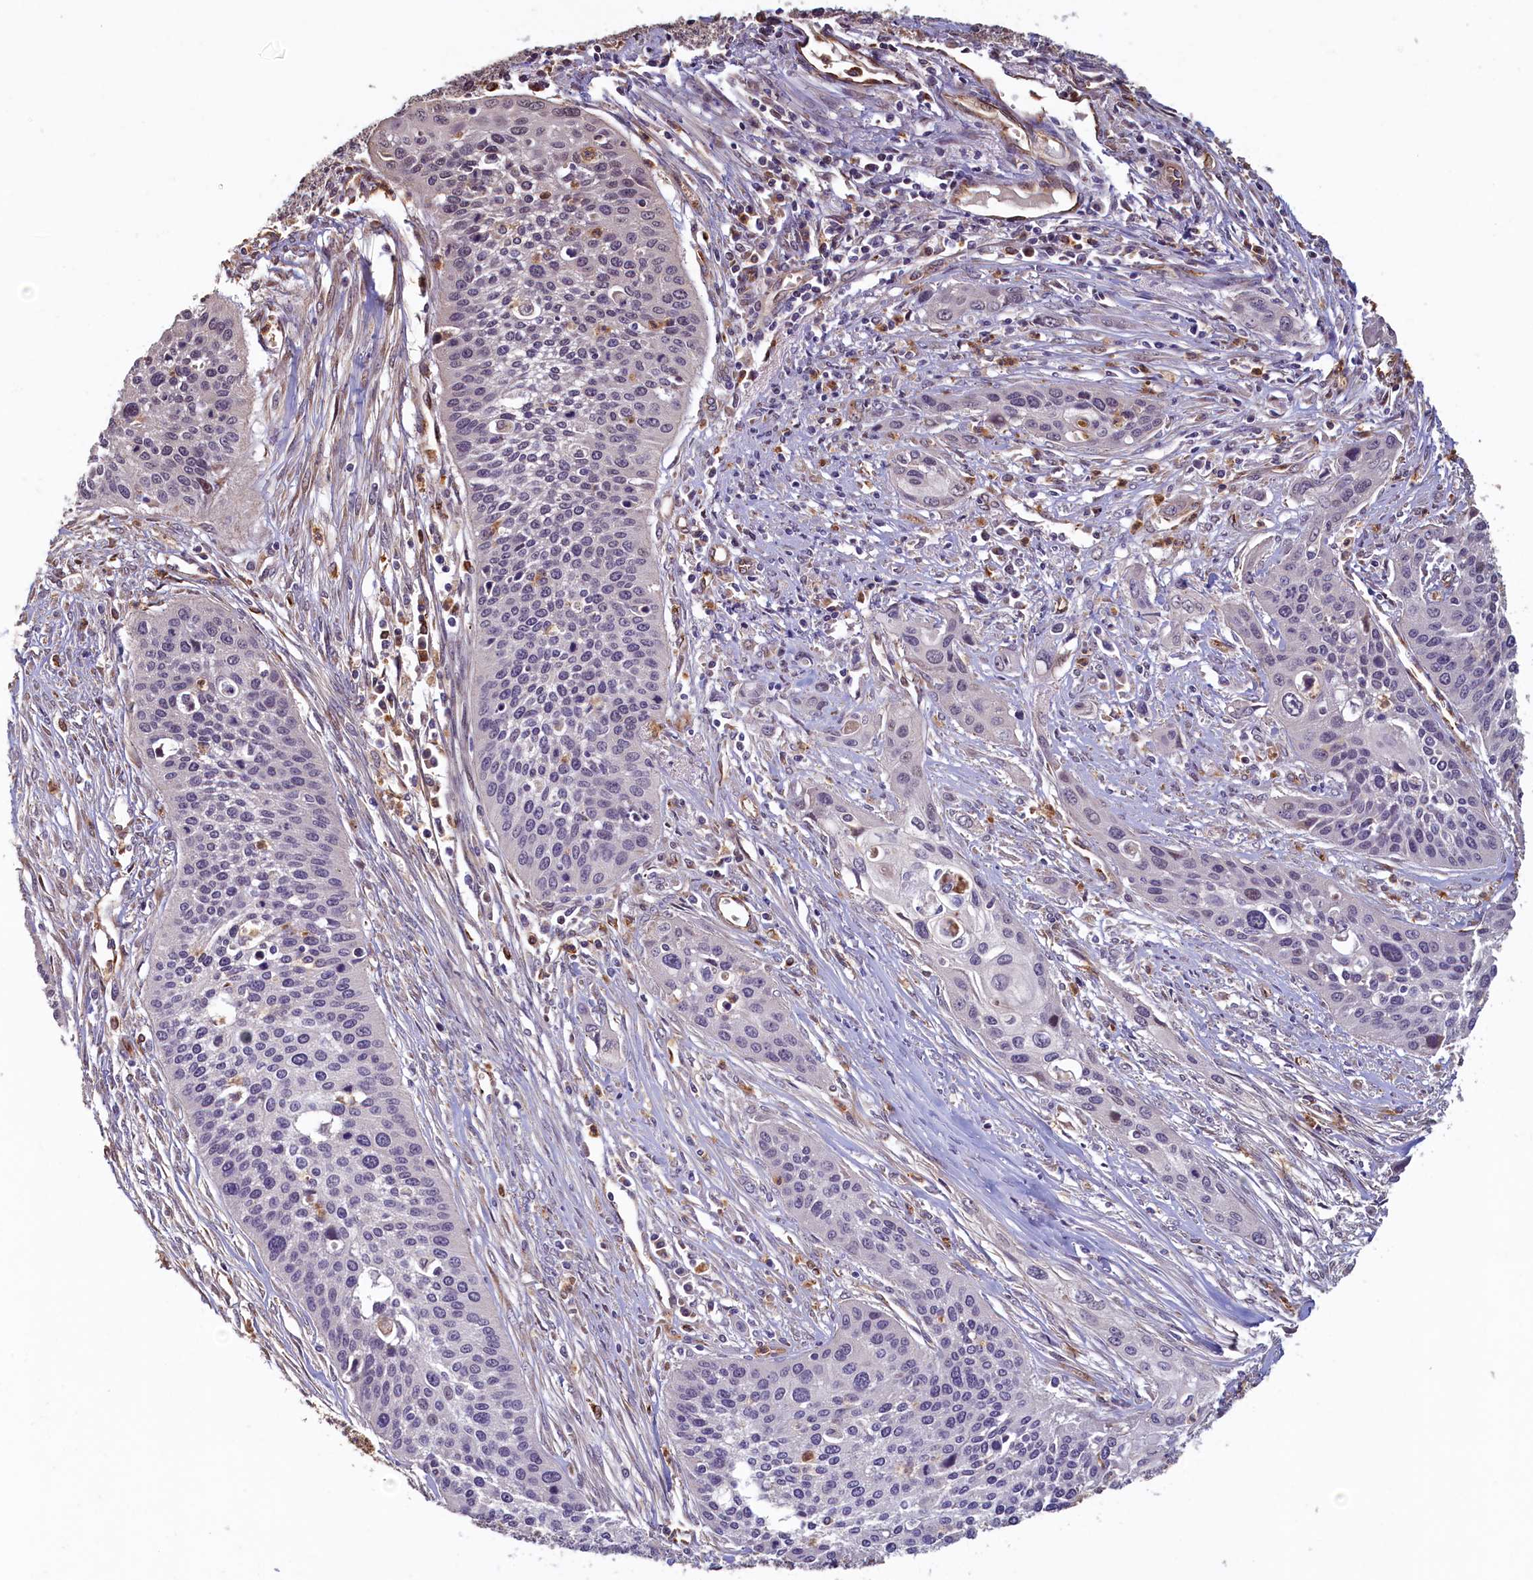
{"staining": {"intensity": "negative", "quantity": "none", "location": "none"}, "tissue": "cervical cancer", "cell_type": "Tumor cells", "image_type": "cancer", "snomed": [{"axis": "morphology", "description": "Squamous cell carcinoma, NOS"}, {"axis": "topography", "description": "Cervix"}], "caption": "The immunohistochemistry micrograph has no significant positivity in tumor cells of squamous cell carcinoma (cervical) tissue.", "gene": "ACSBG1", "patient": {"sex": "female", "age": 34}}